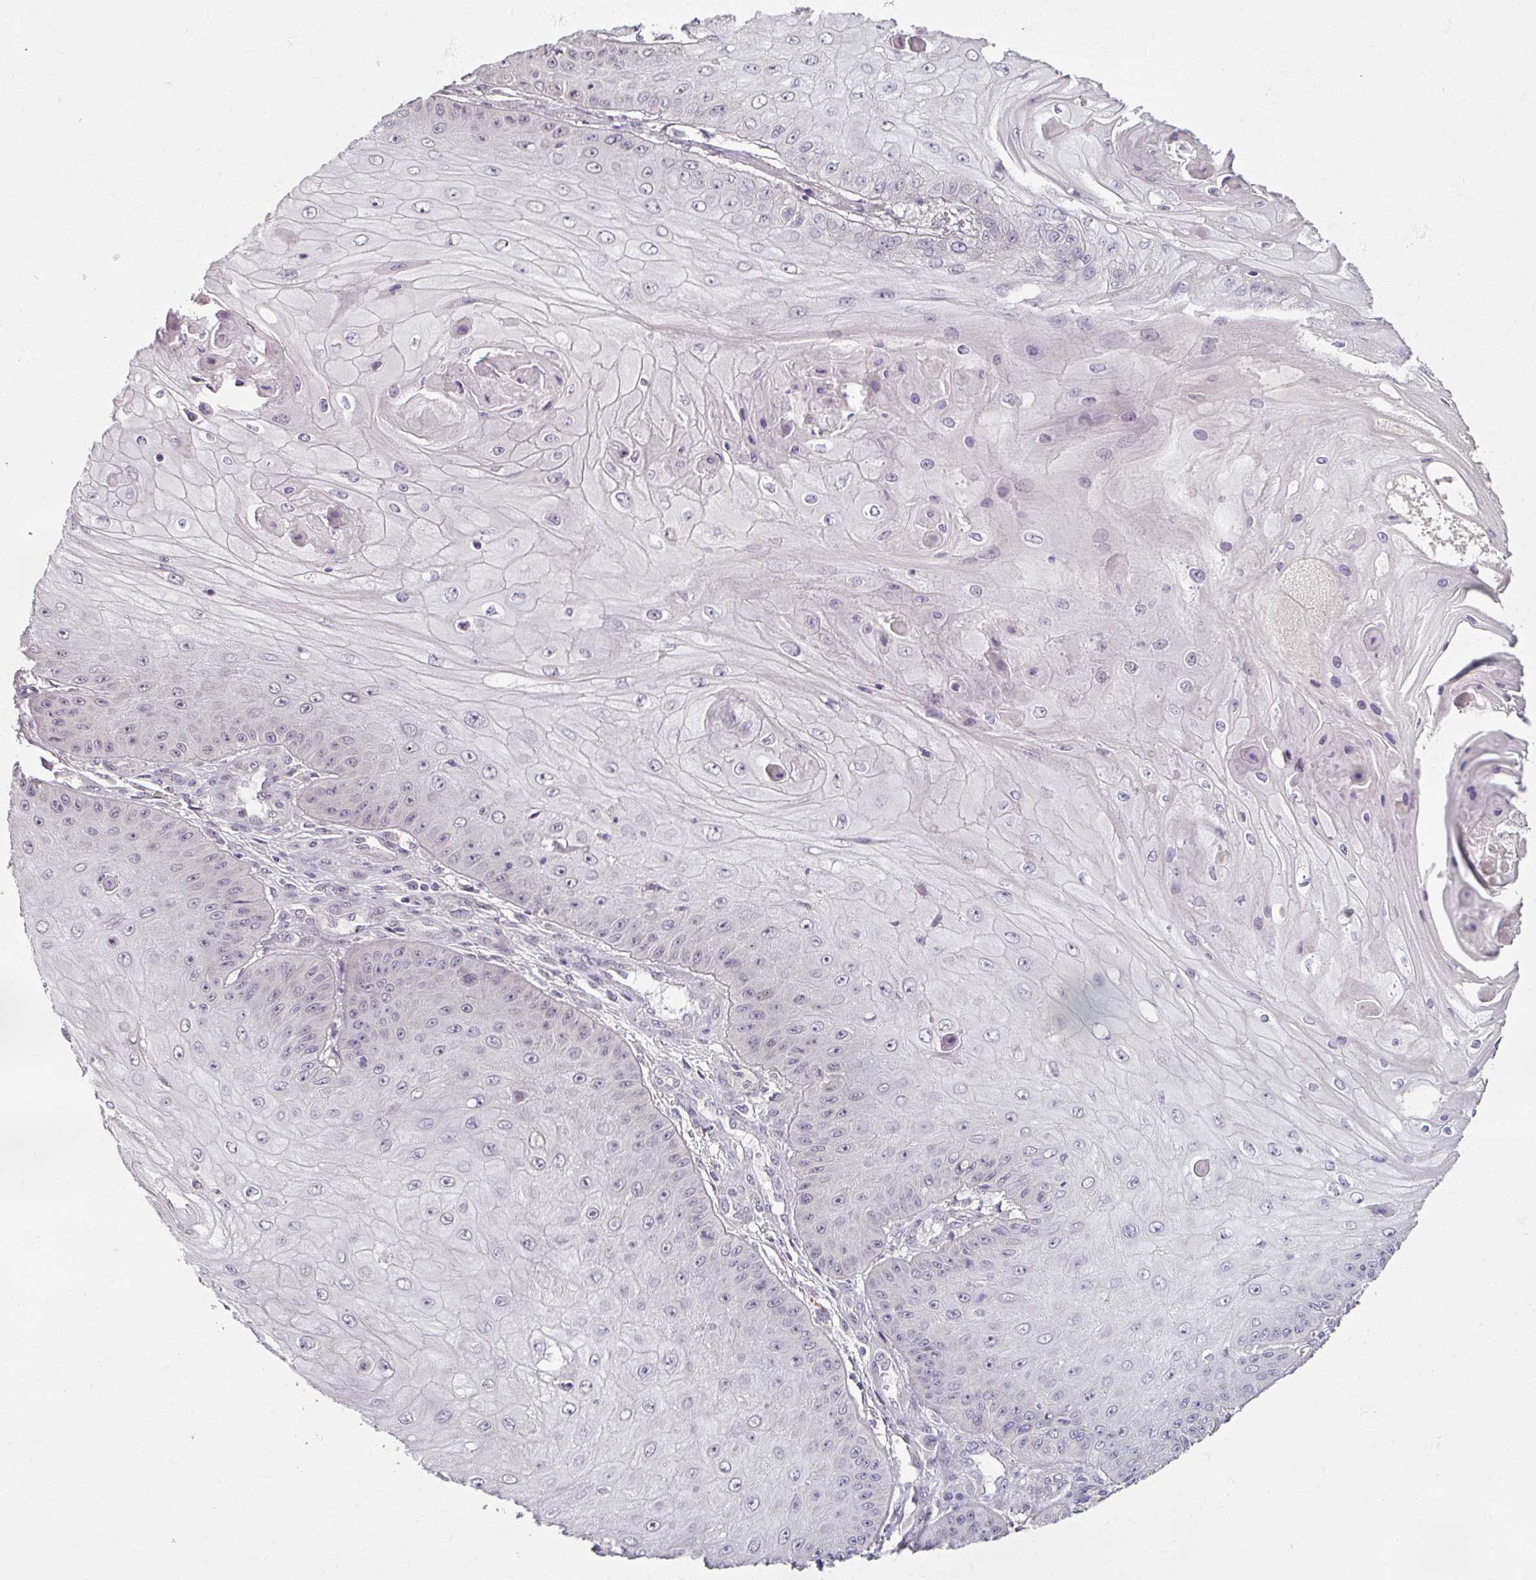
{"staining": {"intensity": "negative", "quantity": "none", "location": "none"}, "tissue": "skin cancer", "cell_type": "Tumor cells", "image_type": "cancer", "snomed": [{"axis": "morphology", "description": "Squamous cell carcinoma, NOS"}, {"axis": "topography", "description": "Skin"}], "caption": "This histopathology image is of skin cancer (squamous cell carcinoma) stained with IHC to label a protein in brown with the nuclei are counter-stained blue. There is no staining in tumor cells. (DAB (3,3'-diaminobenzidine) immunohistochemistry (IHC) with hematoxylin counter stain).", "gene": "RIPOR3", "patient": {"sex": "male", "age": 70}}